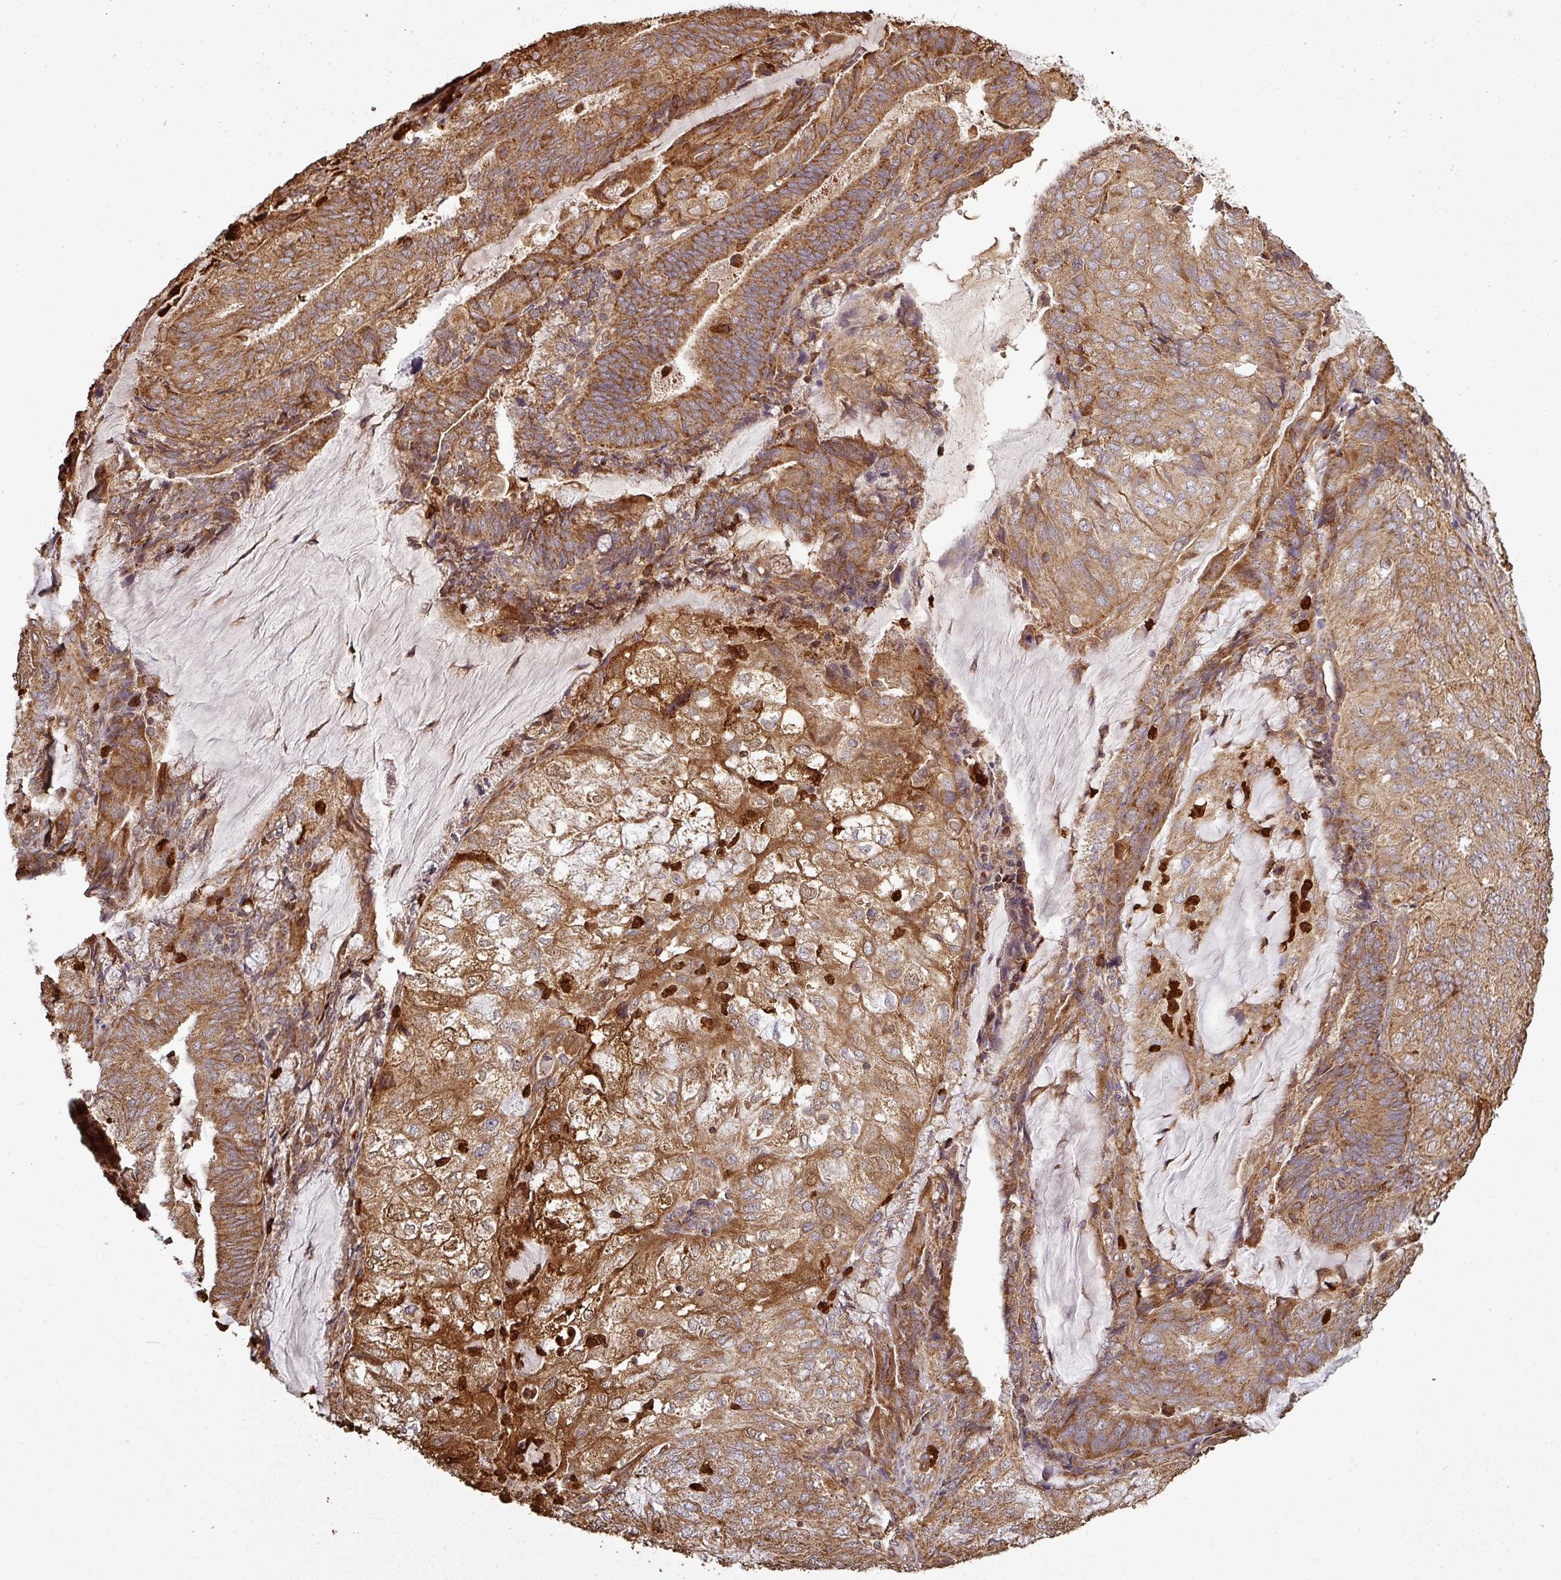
{"staining": {"intensity": "moderate", "quantity": ">75%", "location": "cytoplasmic/membranous"}, "tissue": "endometrial cancer", "cell_type": "Tumor cells", "image_type": "cancer", "snomed": [{"axis": "morphology", "description": "Adenocarcinoma, NOS"}, {"axis": "topography", "description": "Endometrium"}], "caption": "A brown stain shows moderate cytoplasmic/membranous expression of a protein in endometrial cancer (adenocarcinoma) tumor cells. The protein is shown in brown color, while the nuclei are stained blue.", "gene": "PLEKHM1", "patient": {"sex": "female", "age": 81}}